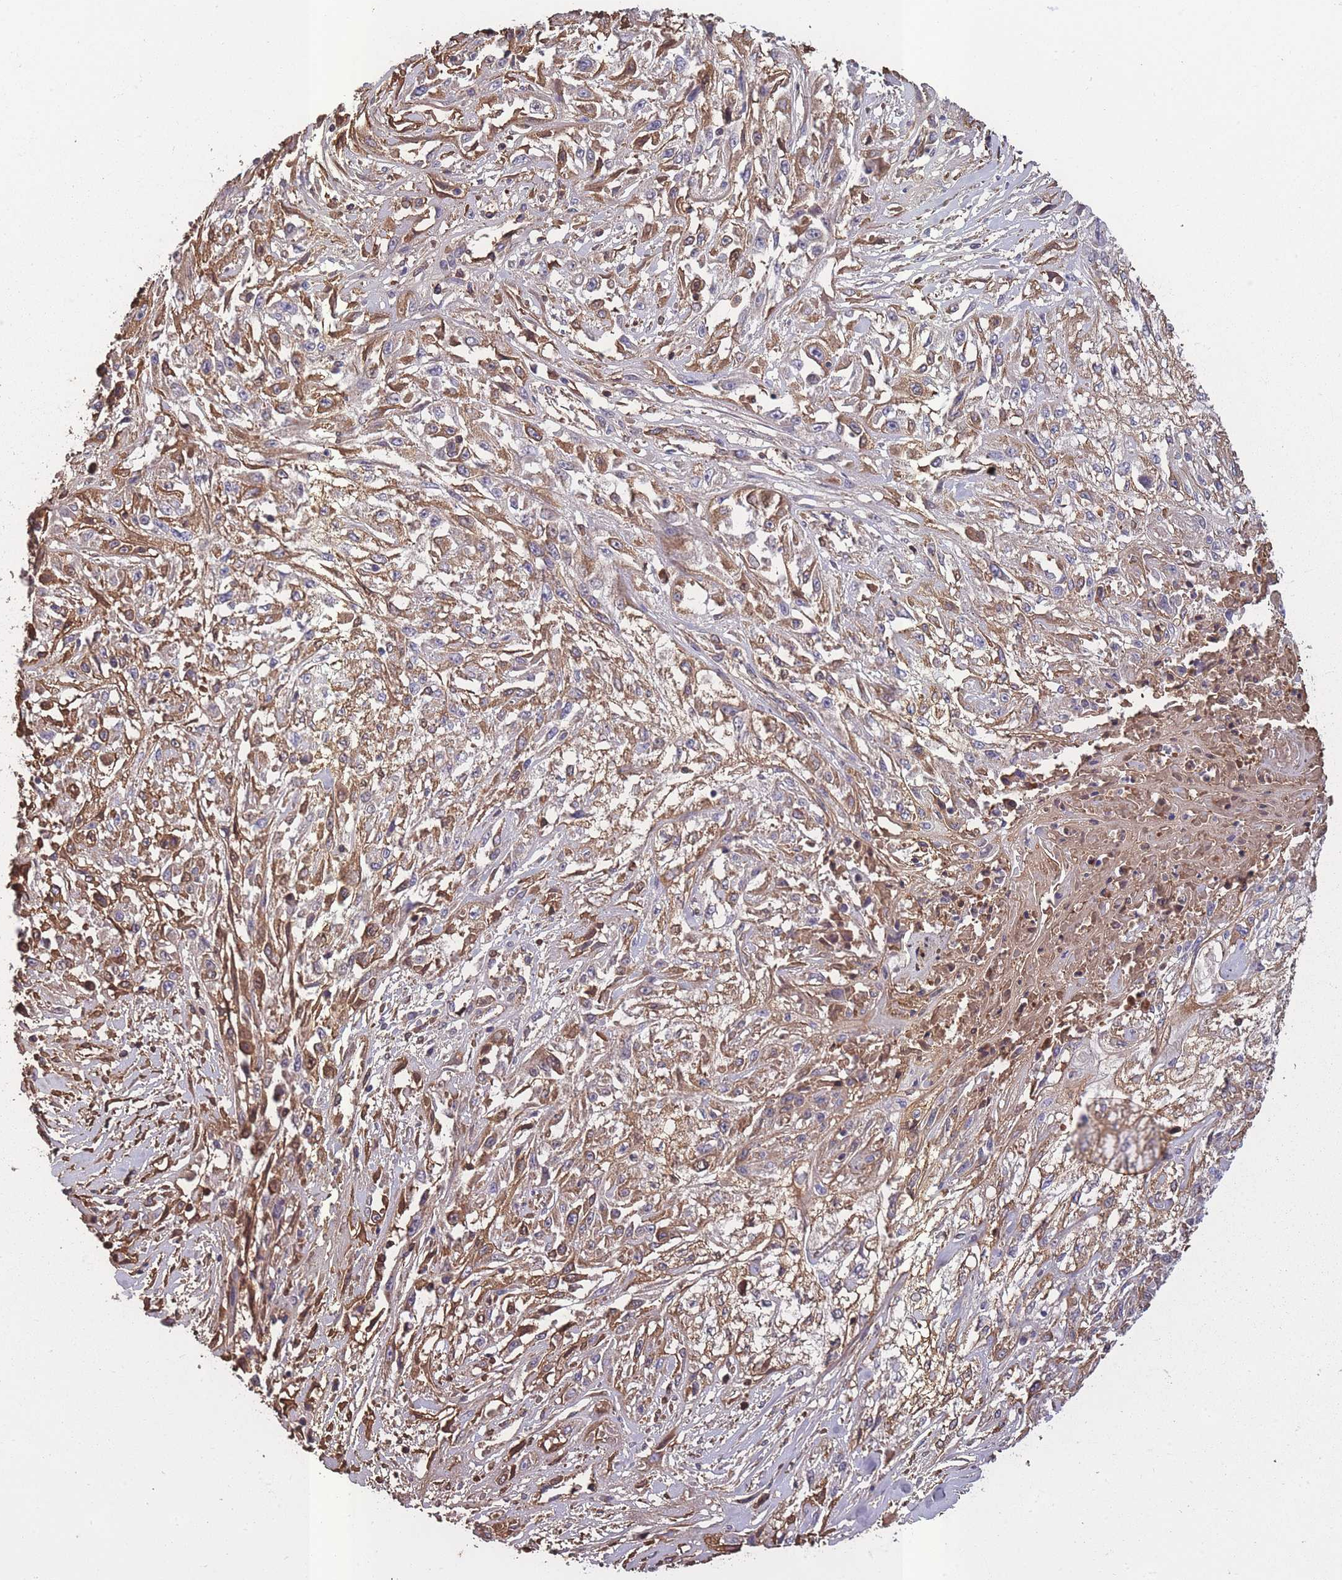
{"staining": {"intensity": "weak", "quantity": "25%-75%", "location": "cytoplasmic/membranous"}, "tissue": "skin cancer", "cell_type": "Tumor cells", "image_type": "cancer", "snomed": [{"axis": "morphology", "description": "Squamous cell carcinoma, NOS"}, {"axis": "morphology", "description": "Squamous cell carcinoma, metastatic, NOS"}, {"axis": "topography", "description": "Skin"}, {"axis": "topography", "description": "Lymph node"}], "caption": "Skin cancer was stained to show a protein in brown. There is low levels of weak cytoplasmic/membranous positivity in about 25%-75% of tumor cells.", "gene": "KAT2A", "patient": {"sex": "male", "age": 75}}